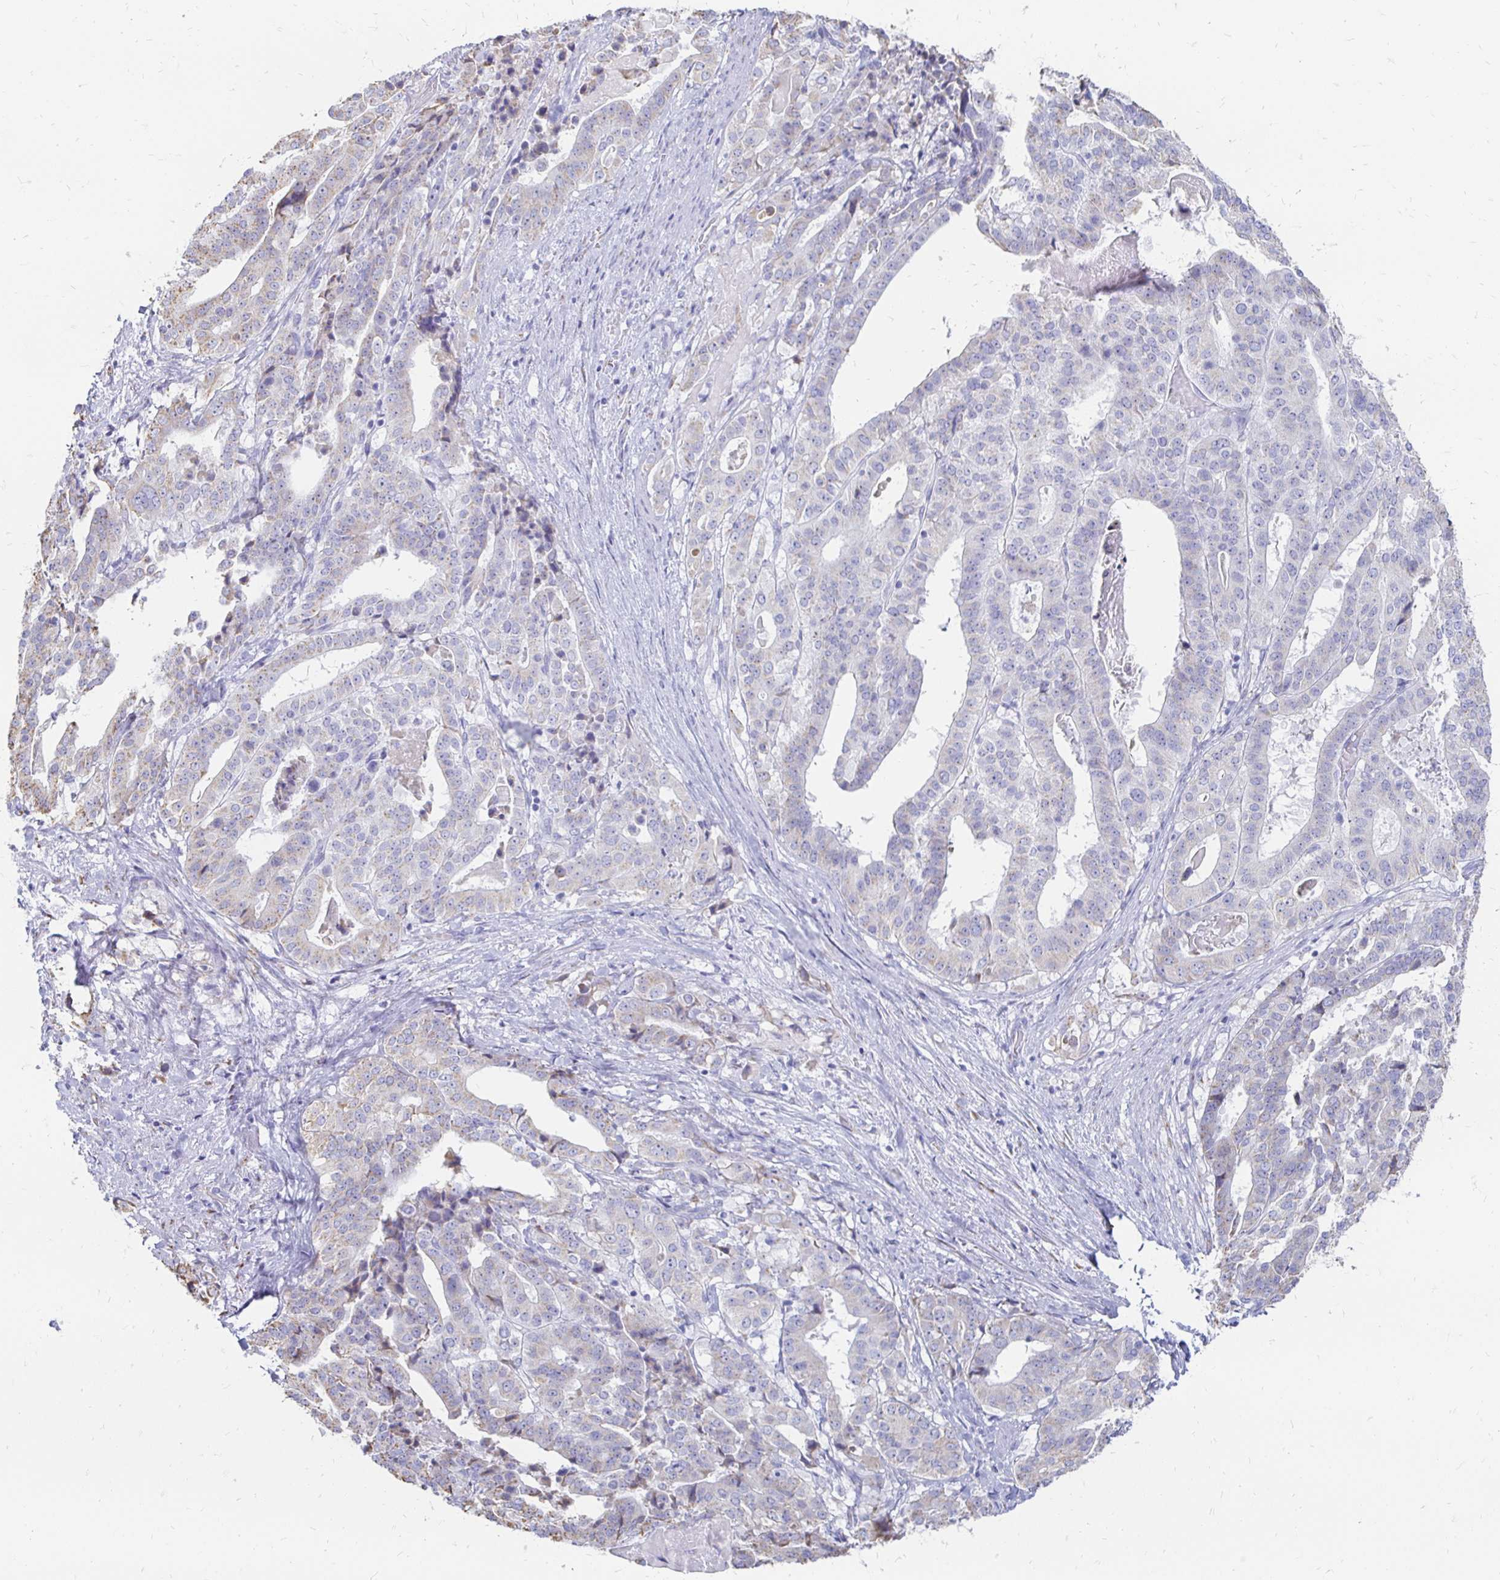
{"staining": {"intensity": "weak", "quantity": "<25%", "location": "cytoplasmic/membranous"}, "tissue": "stomach cancer", "cell_type": "Tumor cells", "image_type": "cancer", "snomed": [{"axis": "morphology", "description": "Adenocarcinoma, NOS"}, {"axis": "topography", "description": "Stomach"}], "caption": "The photomicrograph displays no significant expression in tumor cells of stomach cancer.", "gene": "PAGE4", "patient": {"sex": "male", "age": 48}}